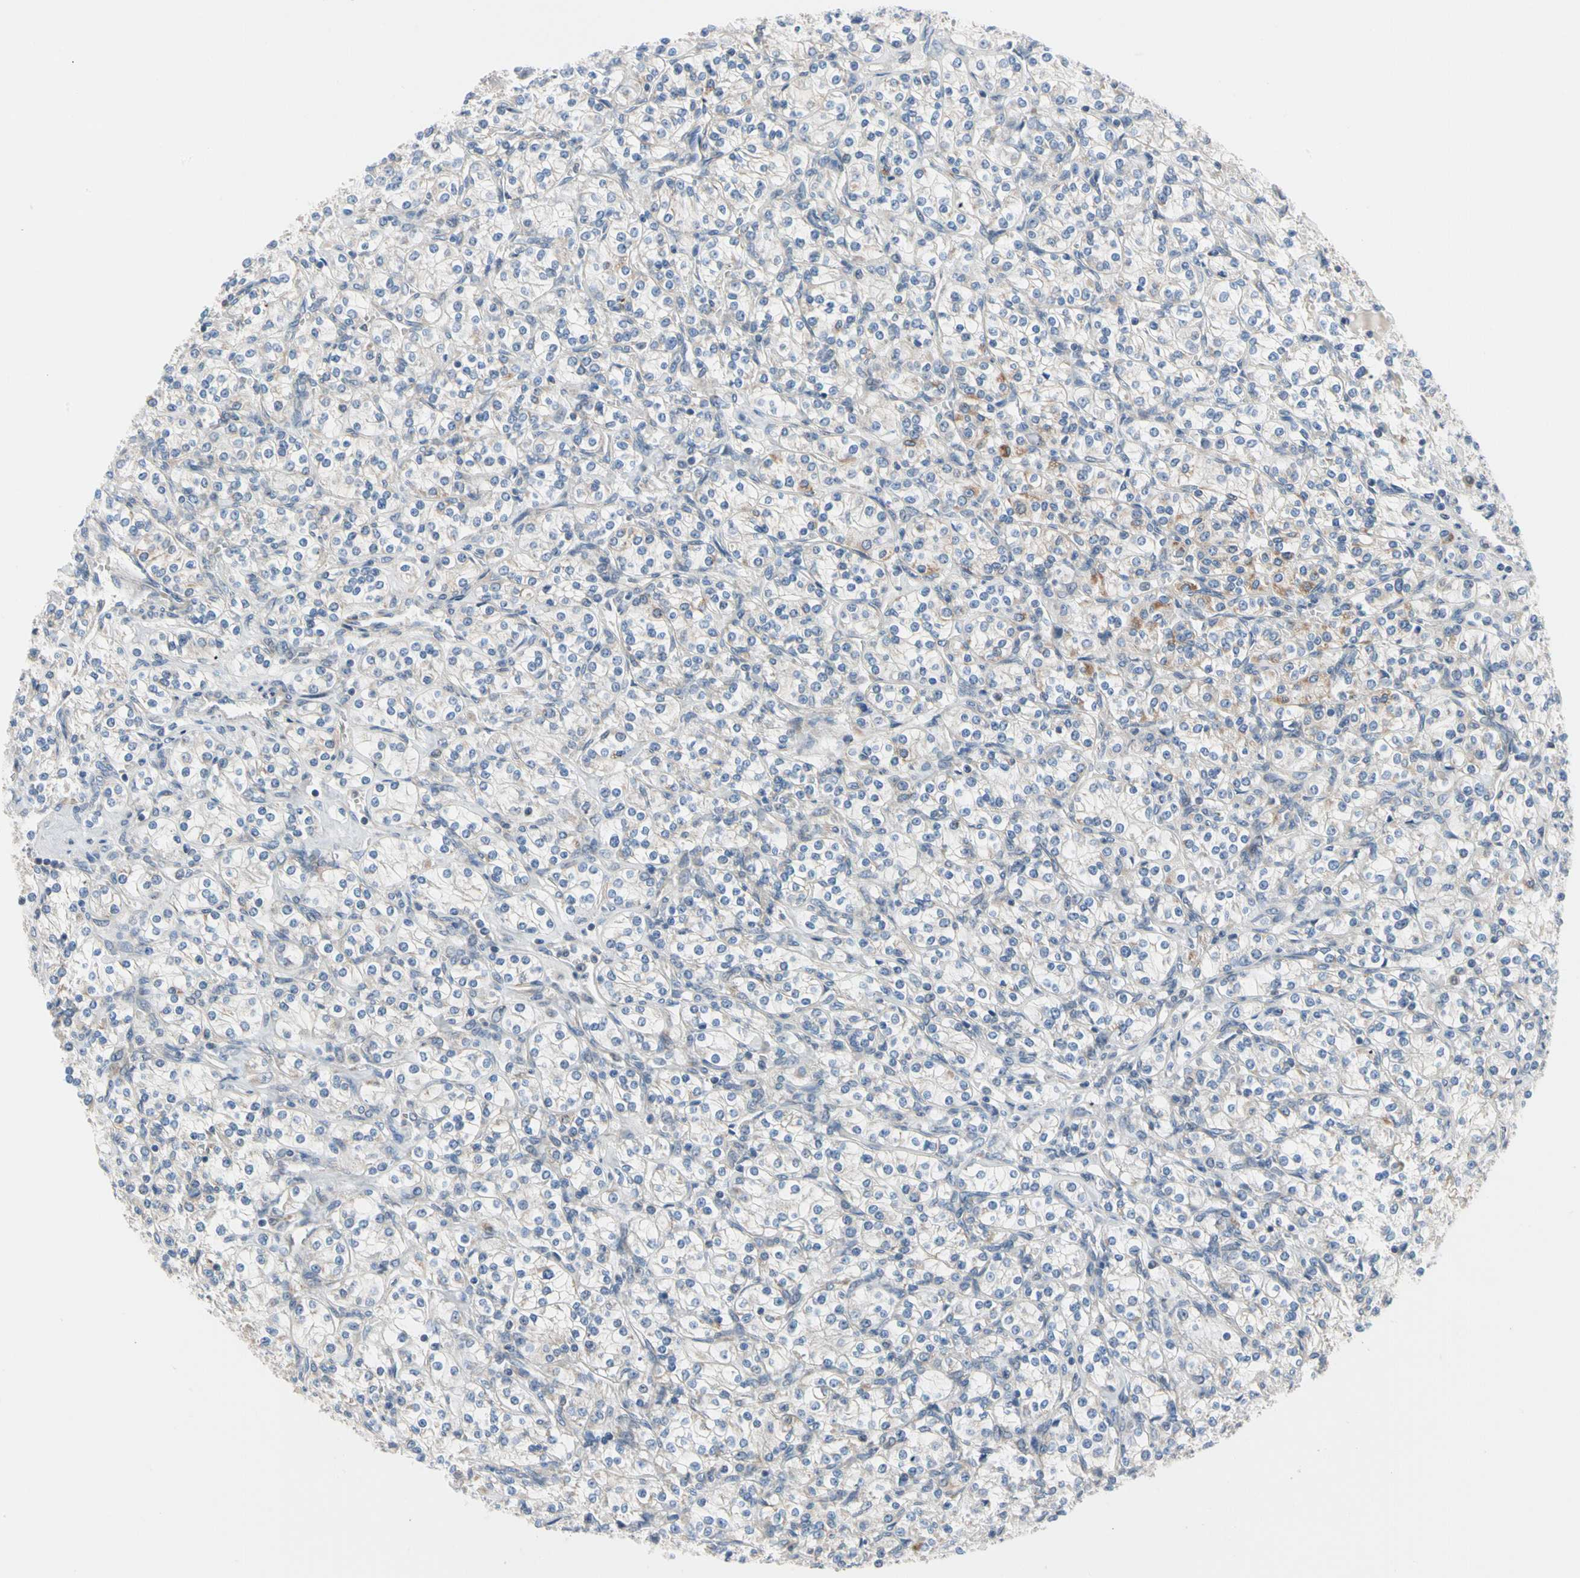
{"staining": {"intensity": "weak", "quantity": "25%-75%", "location": "cytoplasmic/membranous"}, "tissue": "renal cancer", "cell_type": "Tumor cells", "image_type": "cancer", "snomed": [{"axis": "morphology", "description": "Adenocarcinoma, NOS"}, {"axis": "topography", "description": "Kidney"}], "caption": "Adenocarcinoma (renal) stained with immunohistochemistry demonstrates weak cytoplasmic/membranous positivity in about 25%-75% of tumor cells.", "gene": "MARK1", "patient": {"sex": "male", "age": 77}}